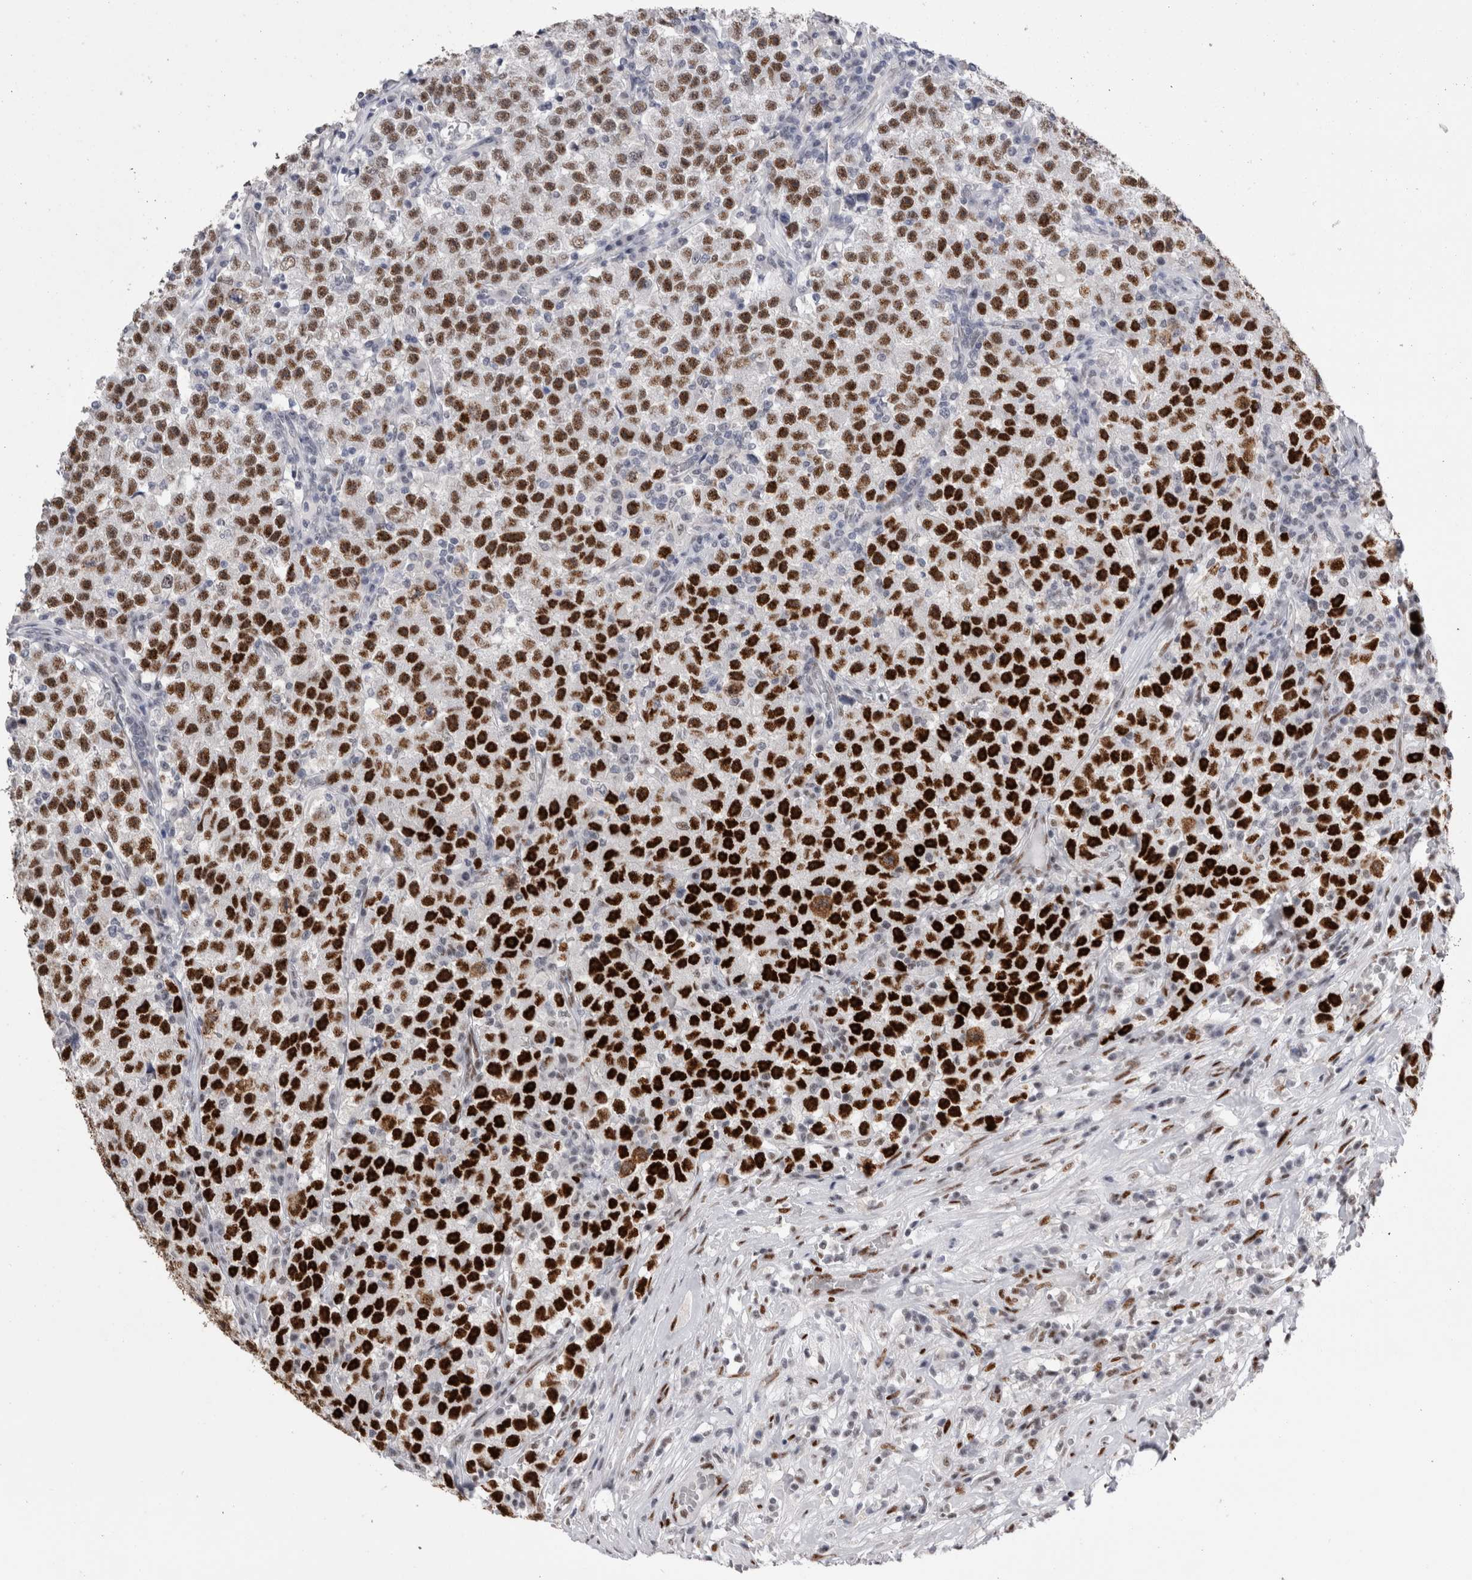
{"staining": {"intensity": "strong", "quantity": ">75%", "location": "nuclear"}, "tissue": "testis cancer", "cell_type": "Tumor cells", "image_type": "cancer", "snomed": [{"axis": "morphology", "description": "Seminoma, NOS"}, {"axis": "topography", "description": "Testis"}], "caption": "A high-resolution micrograph shows IHC staining of testis cancer (seminoma), which displays strong nuclear expression in approximately >75% of tumor cells.", "gene": "RBM6", "patient": {"sex": "male", "age": 22}}